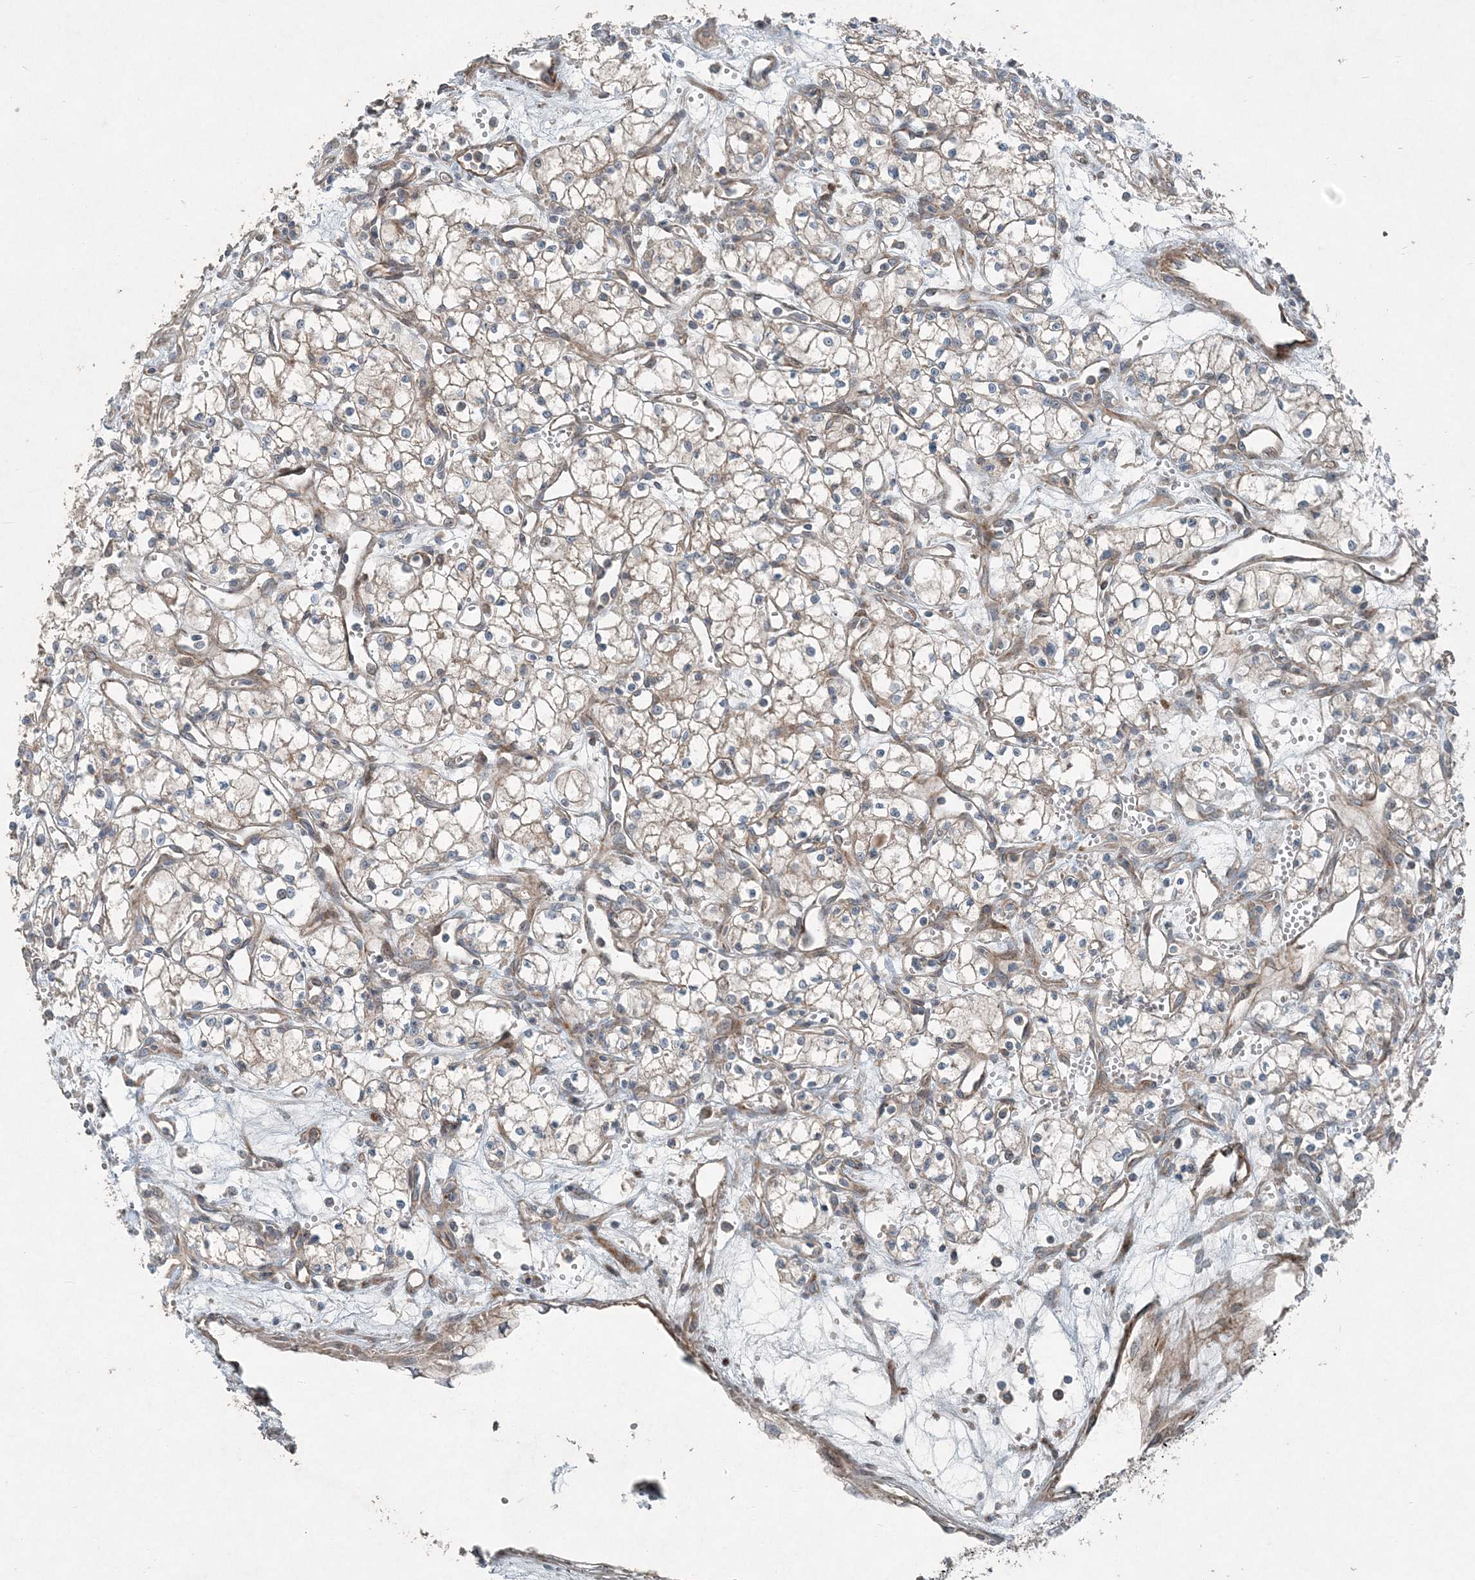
{"staining": {"intensity": "weak", "quantity": "25%-75%", "location": "cytoplasmic/membranous"}, "tissue": "renal cancer", "cell_type": "Tumor cells", "image_type": "cancer", "snomed": [{"axis": "morphology", "description": "Adenocarcinoma, NOS"}, {"axis": "topography", "description": "Kidney"}], "caption": "An image of renal cancer (adenocarcinoma) stained for a protein shows weak cytoplasmic/membranous brown staining in tumor cells.", "gene": "INTU", "patient": {"sex": "male", "age": 59}}